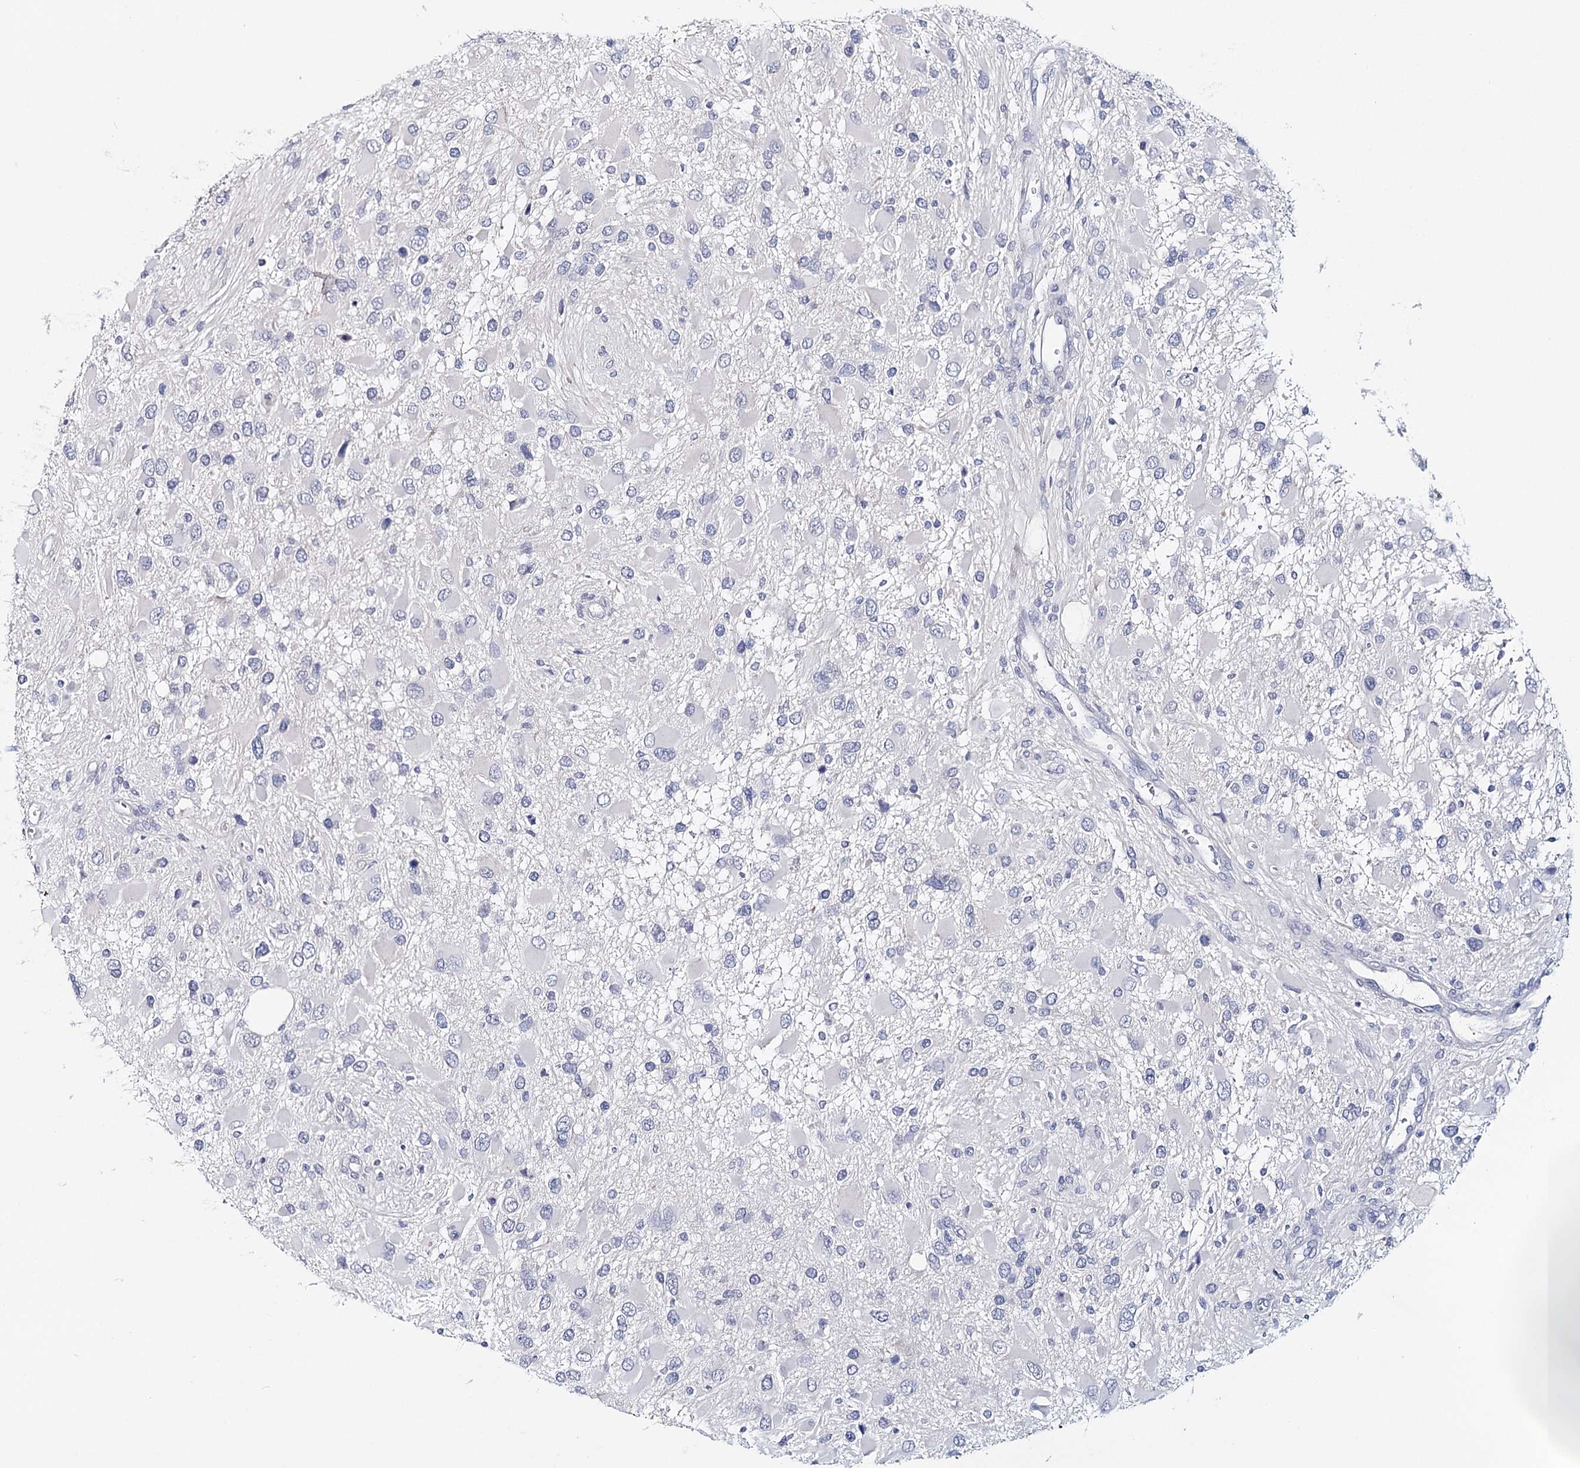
{"staining": {"intensity": "negative", "quantity": "none", "location": "none"}, "tissue": "glioma", "cell_type": "Tumor cells", "image_type": "cancer", "snomed": [{"axis": "morphology", "description": "Glioma, malignant, High grade"}, {"axis": "topography", "description": "Brain"}], "caption": "This is a histopathology image of IHC staining of malignant glioma (high-grade), which shows no expression in tumor cells. (DAB immunohistochemistry (IHC) visualized using brightfield microscopy, high magnification).", "gene": "HSPA4L", "patient": {"sex": "male", "age": 53}}